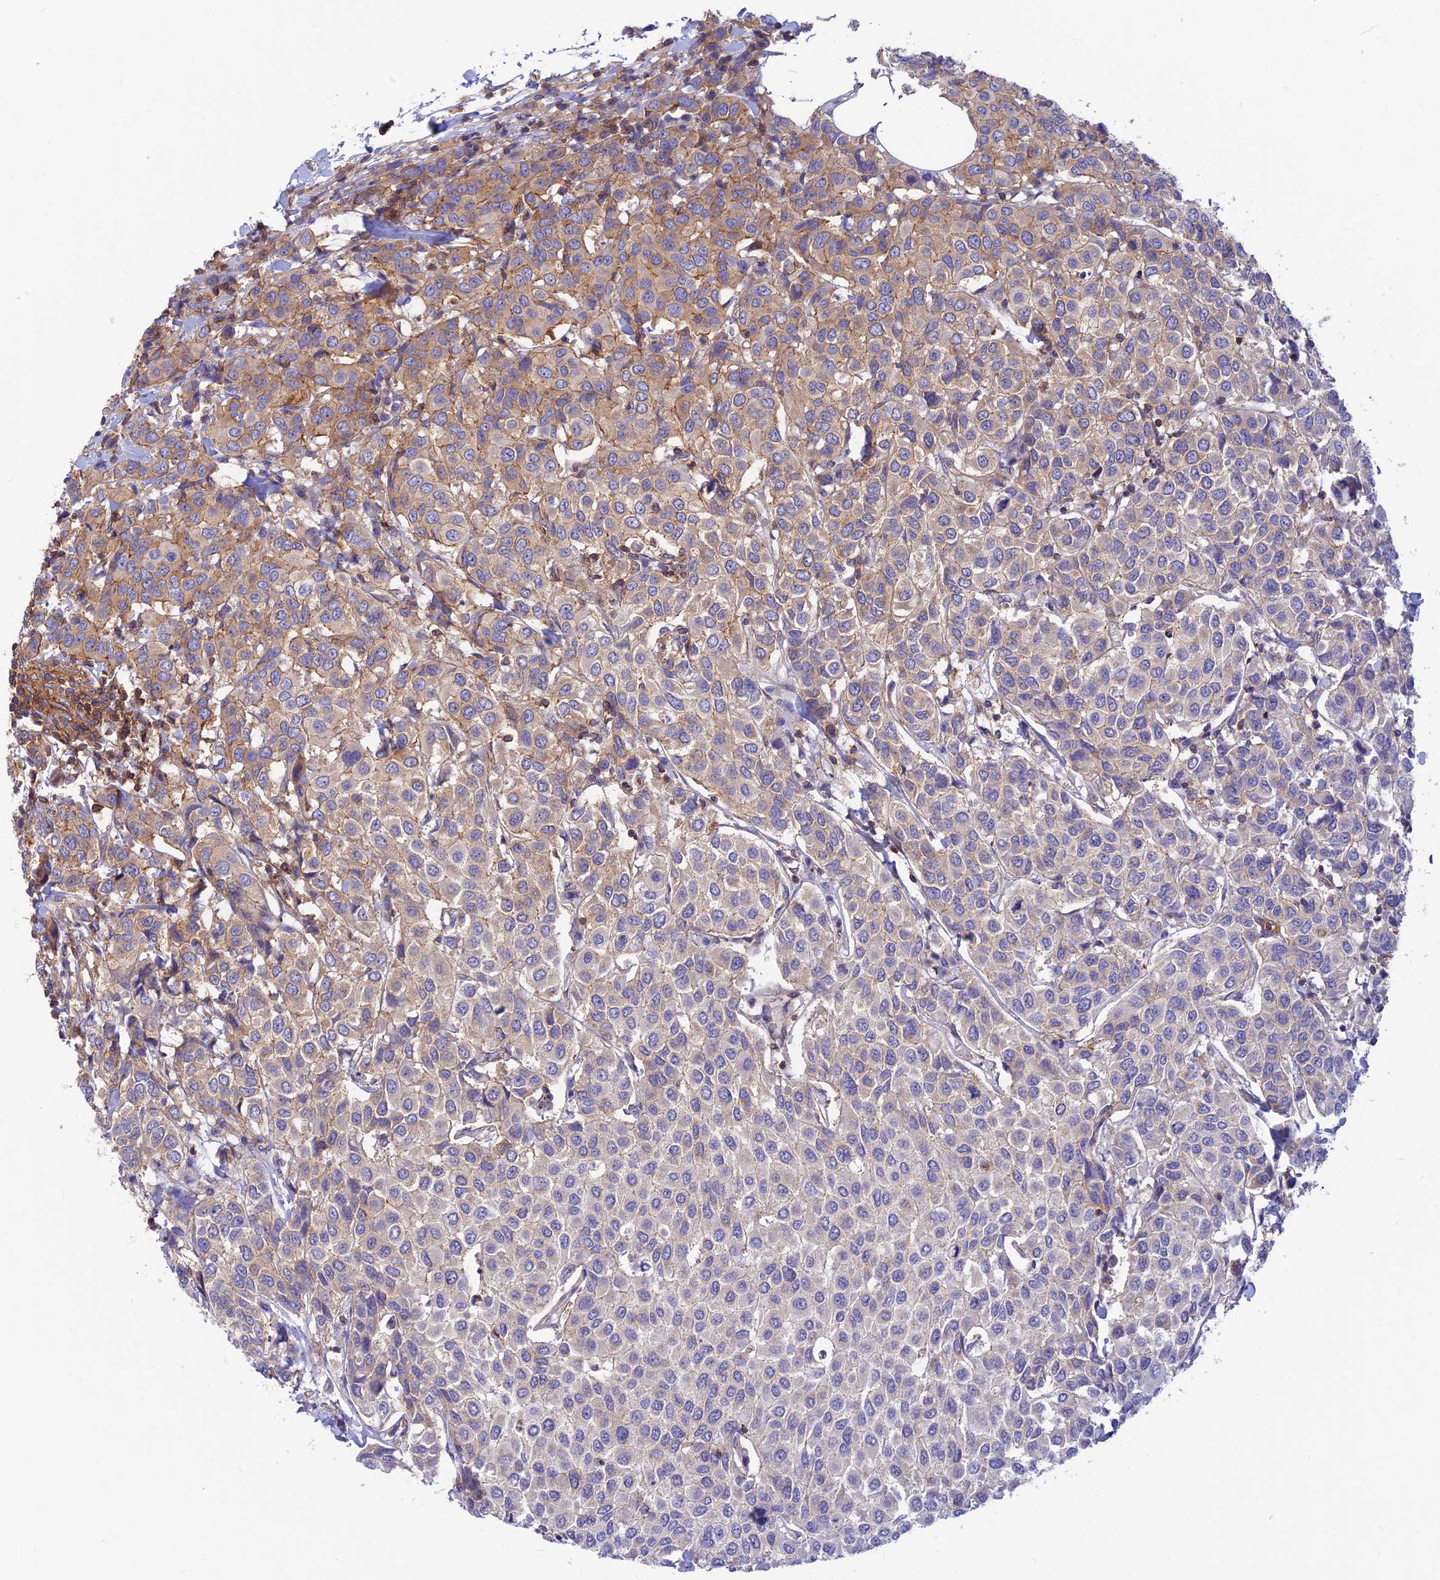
{"staining": {"intensity": "weak", "quantity": "<25%", "location": "cytoplasmic/membranous"}, "tissue": "breast cancer", "cell_type": "Tumor cells", "image_type": "cancer", "snomed": [{"axis": "morphology", "description": "Duct carcinoma"}, {"axis": "topography", "description": "Breast"}], "caption": "Immunohistochemistry (IHC) image of neoplastic tissue: breast cancer (intraductal carcinoma) stained with DAB (3,3'-diaminobenzidine) exhibits no significant protein positivity in tumor cells.", "gene": "PPP1R12C", "patient": {"sex": "female", "age": 55}}